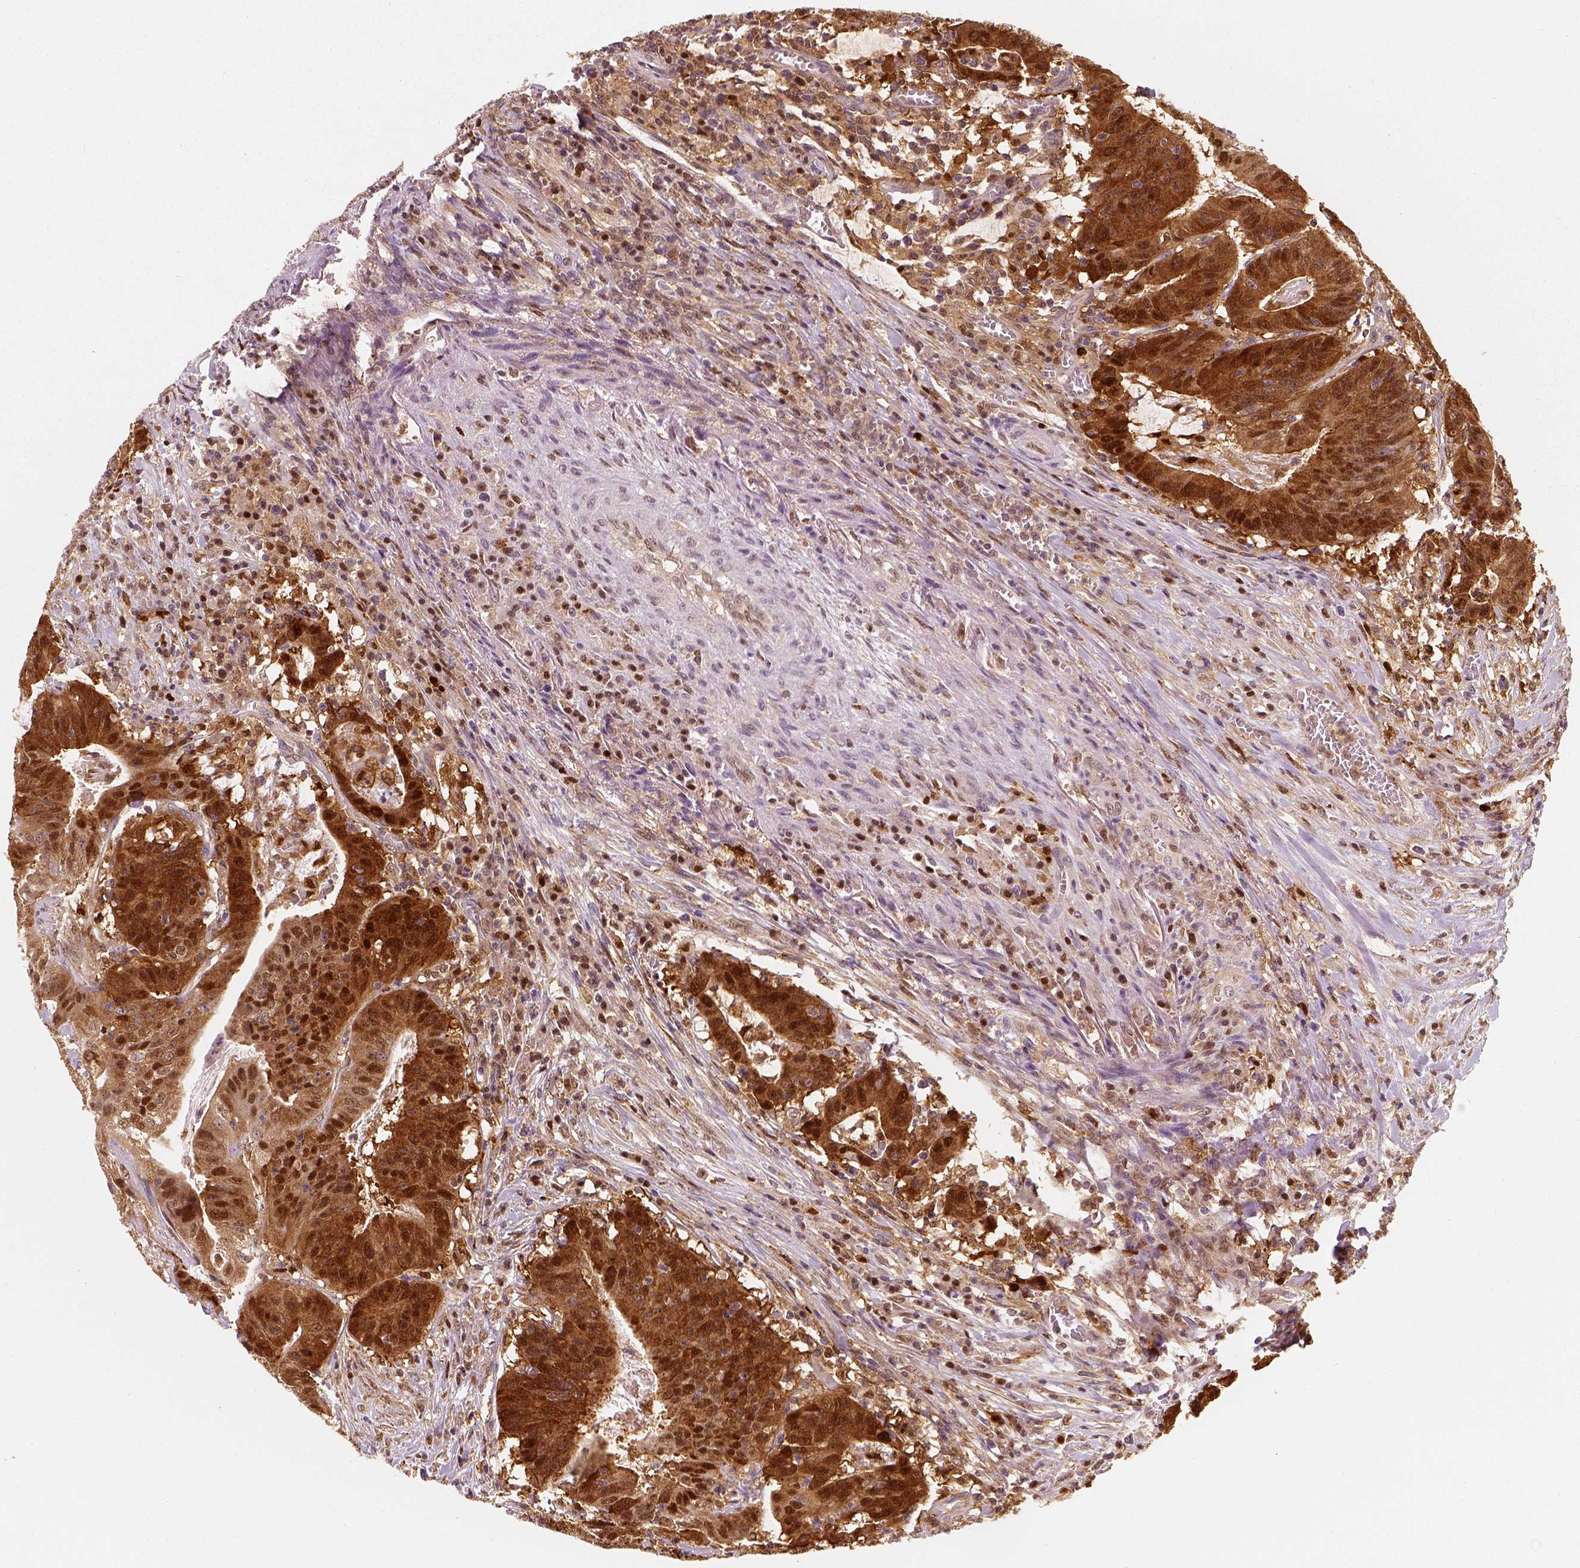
{"staining": {"intensity": "strong", "quantity": ">75%", "location": "cytoplasmic/membranous,nuclear"}, "tissue": "colorectal cancer", "cell_type": "Tumor cells", "image_type": "cancer", "snomed": [{"axis": "morphology", "description": "Adenocarcinoma, NOS"}, {"axis": "topography", "description": "Colon"}], "caption": "Brown immunohistochemical staining in colorectal cancer demonstrates strong cytoplasmic/membranous and nuclear expression in about >75% of tumor cells.", "gene": "SQSTM1", "patient": {"sex": "male", "age": 33}}